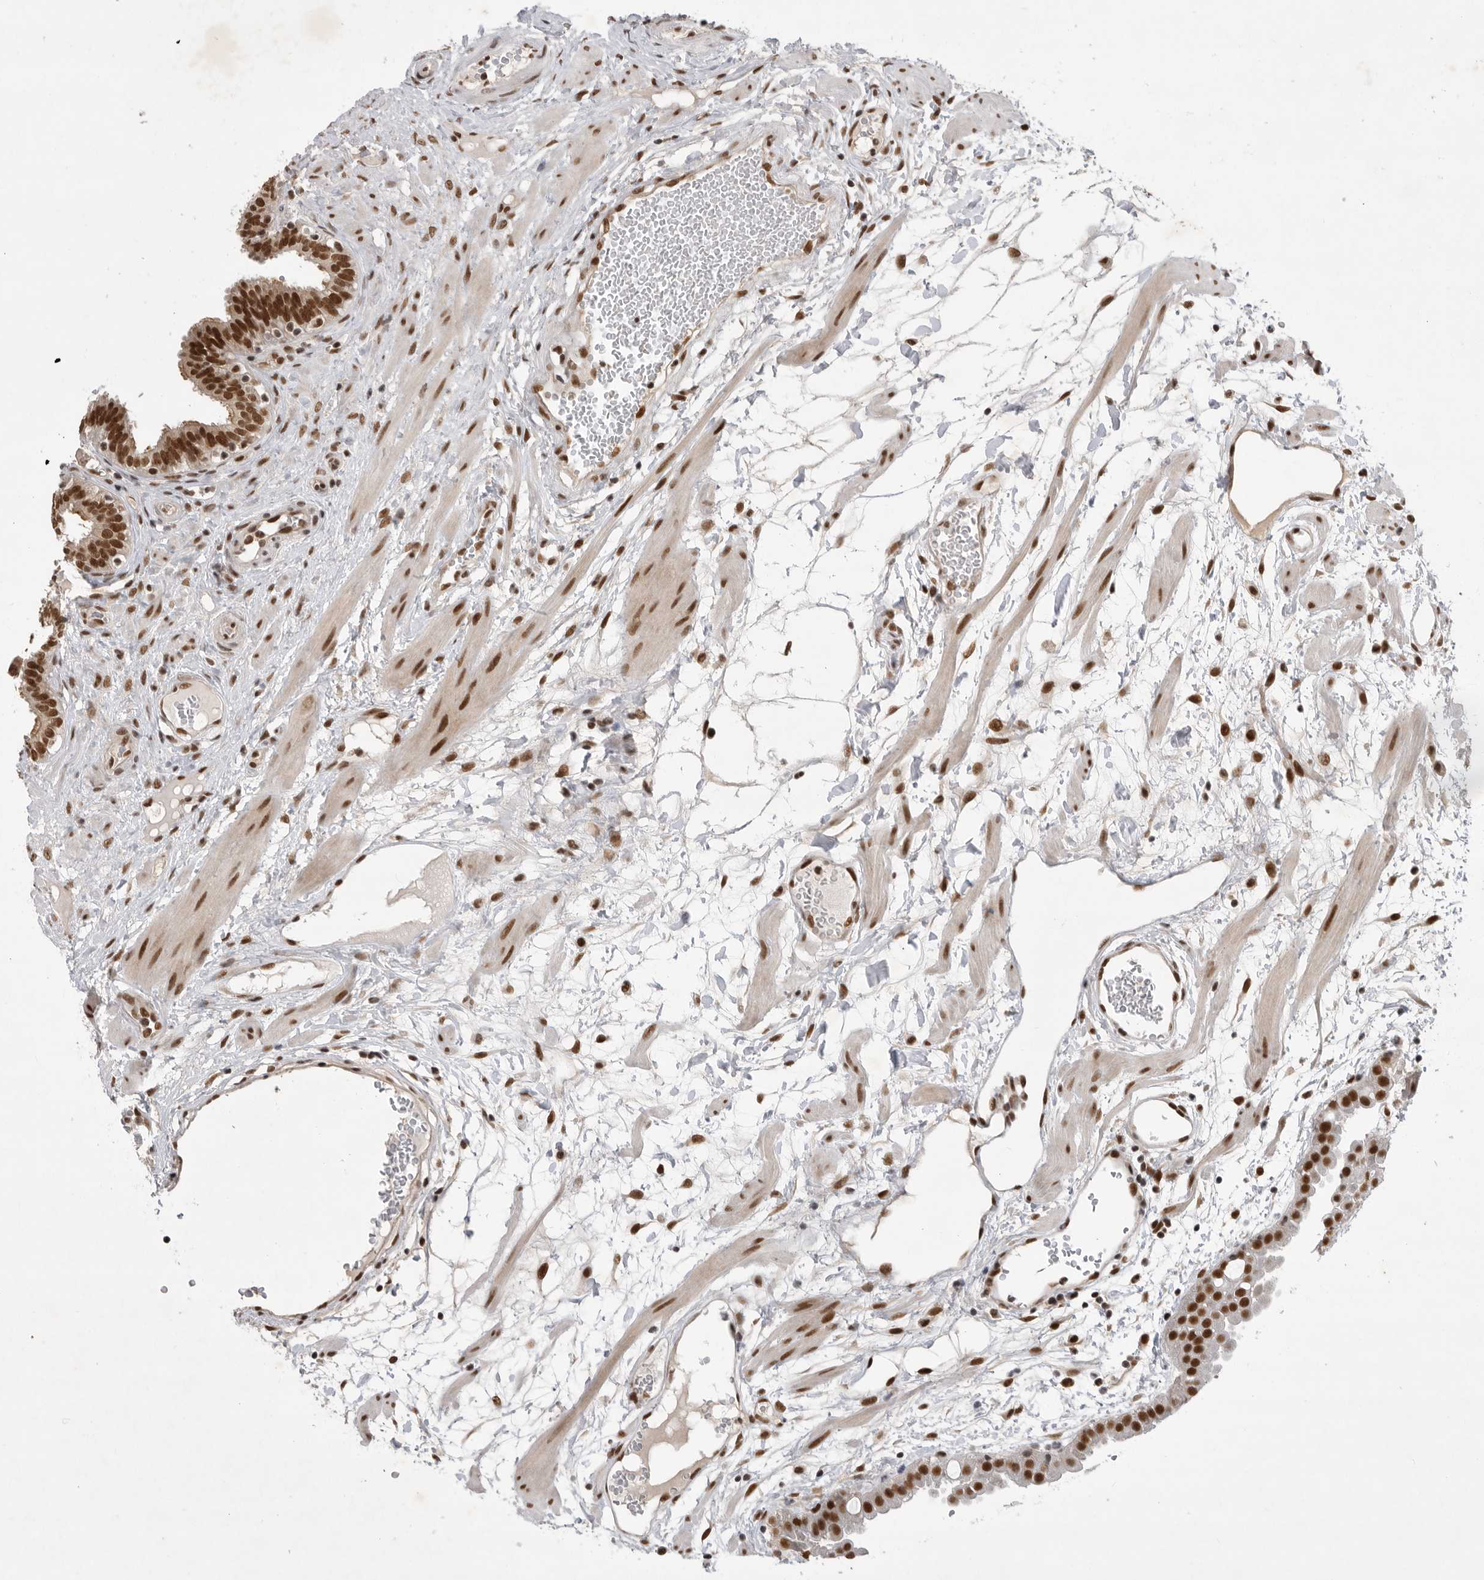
{"staining": {"intensity": "strong", "quantity": ">75%", "location": "nuclear"}, "tissue": "fallopian tube", "cell_type": "Glandular cells", "image_type": "normal", "snomed": [{"axis": "morphology", "description": "Normal tissue, NOS"}, {"axis": "topography", "description": "Fallopian tube"}, {"axis": "topography", "description": "Placenta"}], "caption": "High-magnification brightfield microscopy of benign fallopian tube stained with DAB (brown) and counterstained with hematoxylin (blue). glandular cells exhibit strong nuclear staining is seen in about>75% of cells.", "gene": "ZNF830", "patient": {"sex": "female", "age": 32}}